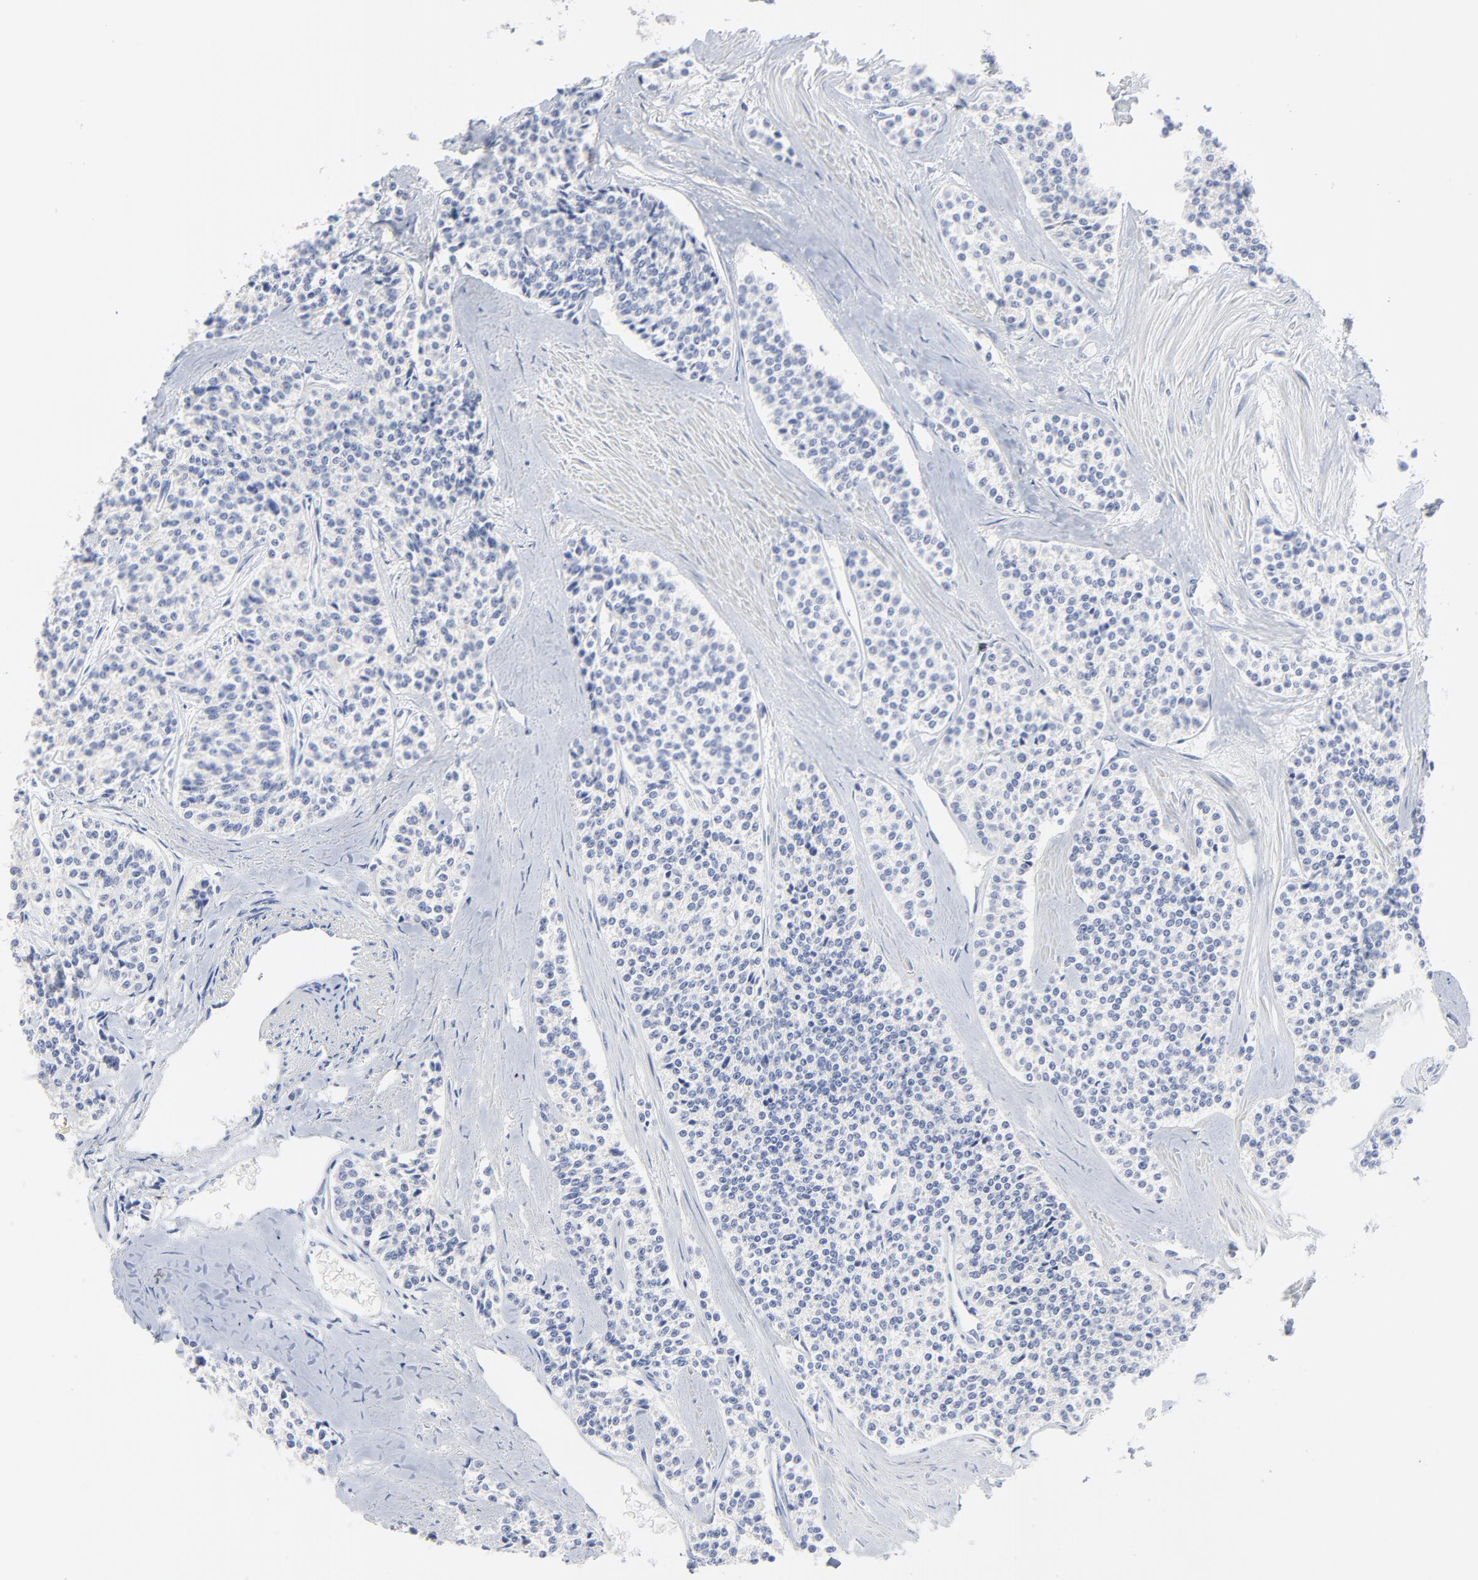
{"staining": {"intensity": "negative", "quantity": "none", "location": "none"}, "tissue": "carcinoid", "cell_type": "Tumor cells", "image_type": "cancer", "snomed": [{"axis": "morphology", "description": "Carcinoid, malignant, NOS"}, {"axis": "topography", "description": "Stomach"}], "caption": "An image of carcinoid stained for a protein exhibits no brown staining in tumor cells.", "gene": "FBXL5", "patient": {"sex": "female", "age": 76}}